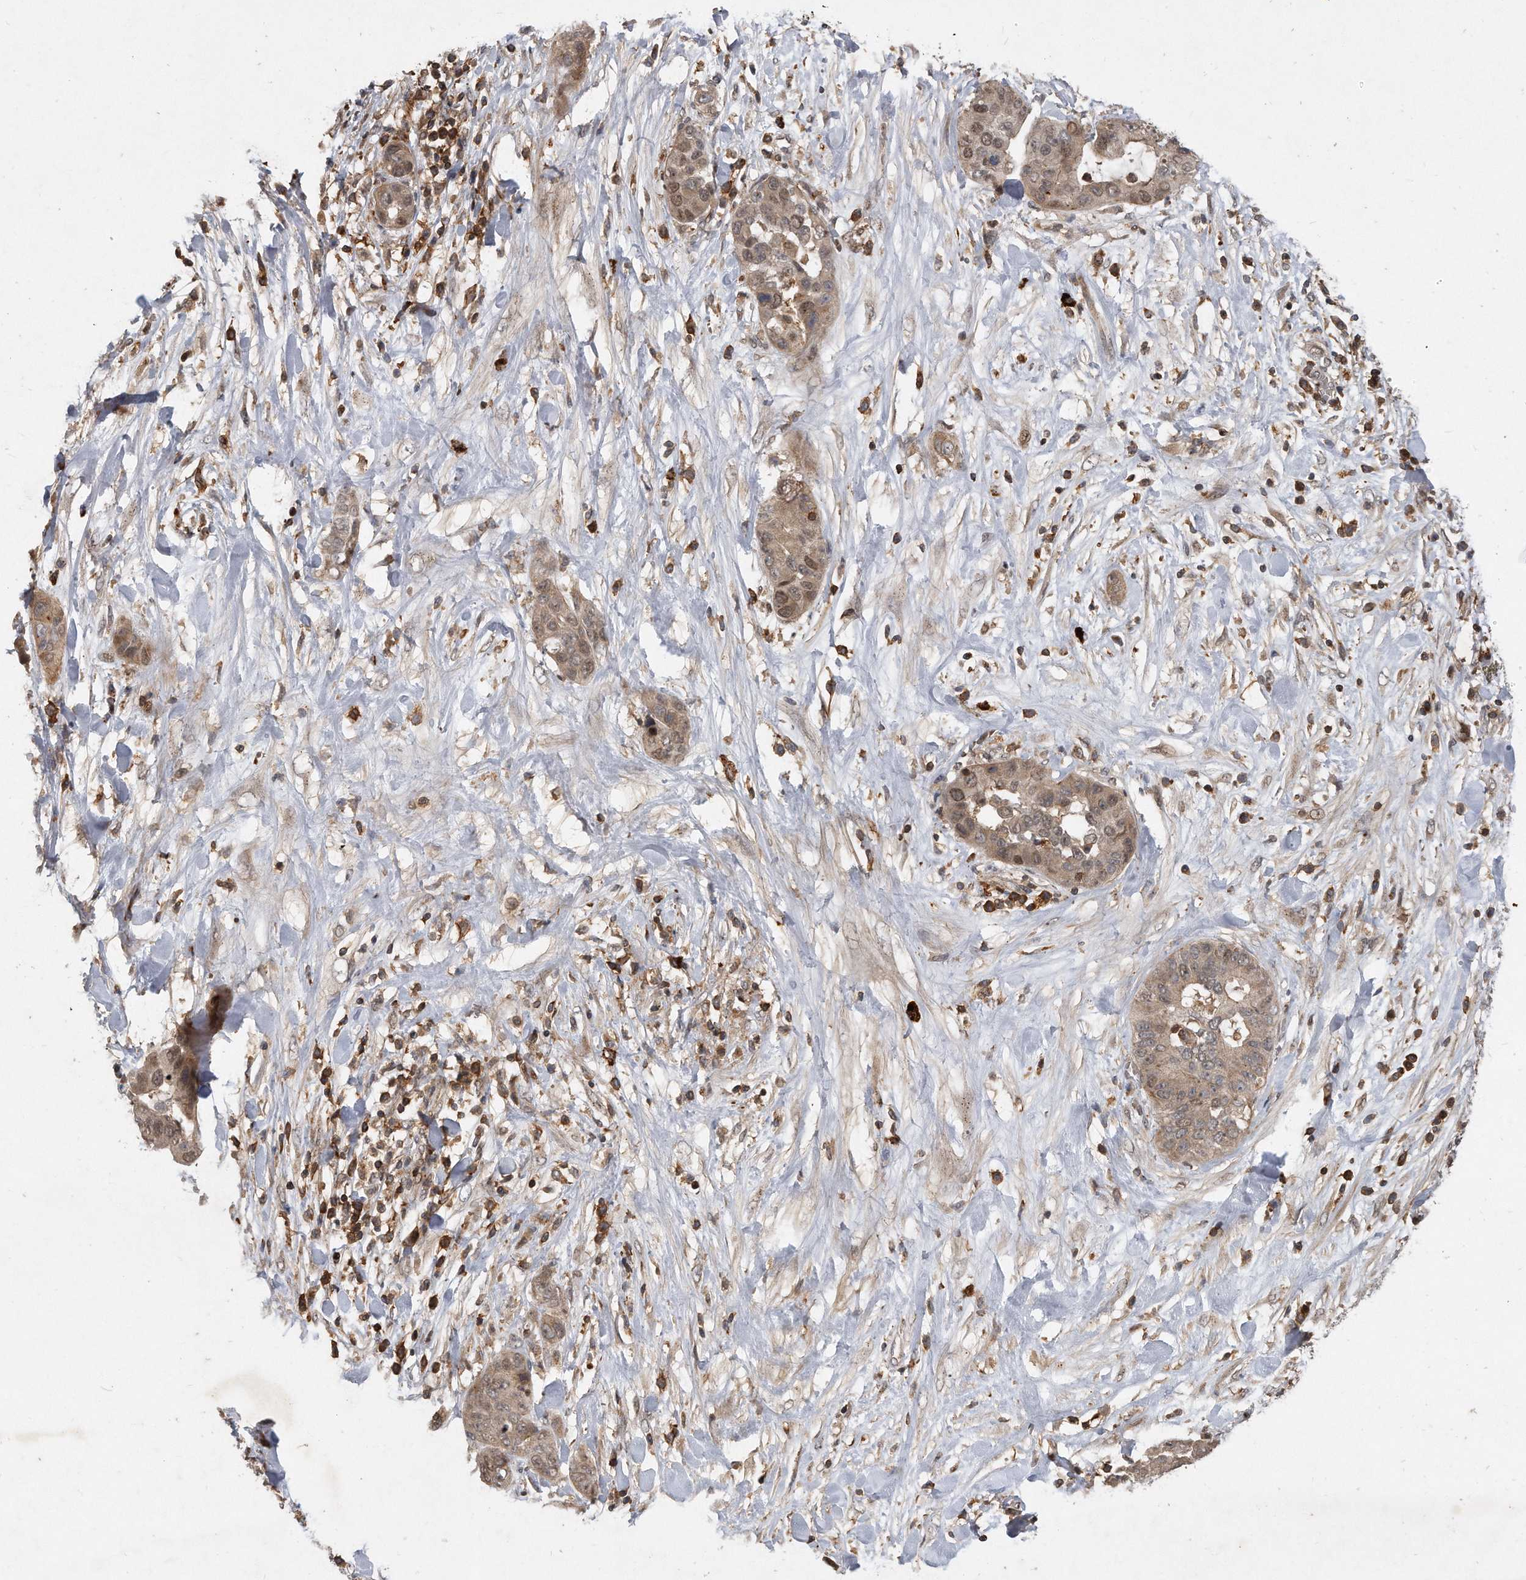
{"staining": {"intensity": "weak", "quantity": ">75%", "location": "cytoplasmic/membranous,nuclear"}, "tissue": "liver cancer", "cell_type": "Tumor cells", "image_type": "cancer", "snomed": [{"axis": "morphology", "description": "Cholangiocarcinoma"}, {"axis": "topography", "description": "Liver"}], "caption": "Tumor cells display low levels of weak cytoplasmic/membranous and nuclear expression in about >75% of cells in human liver cholangiocarcinoma.", "gene": "PGBD2", "patient": {"sex": "female", "age": 52}}